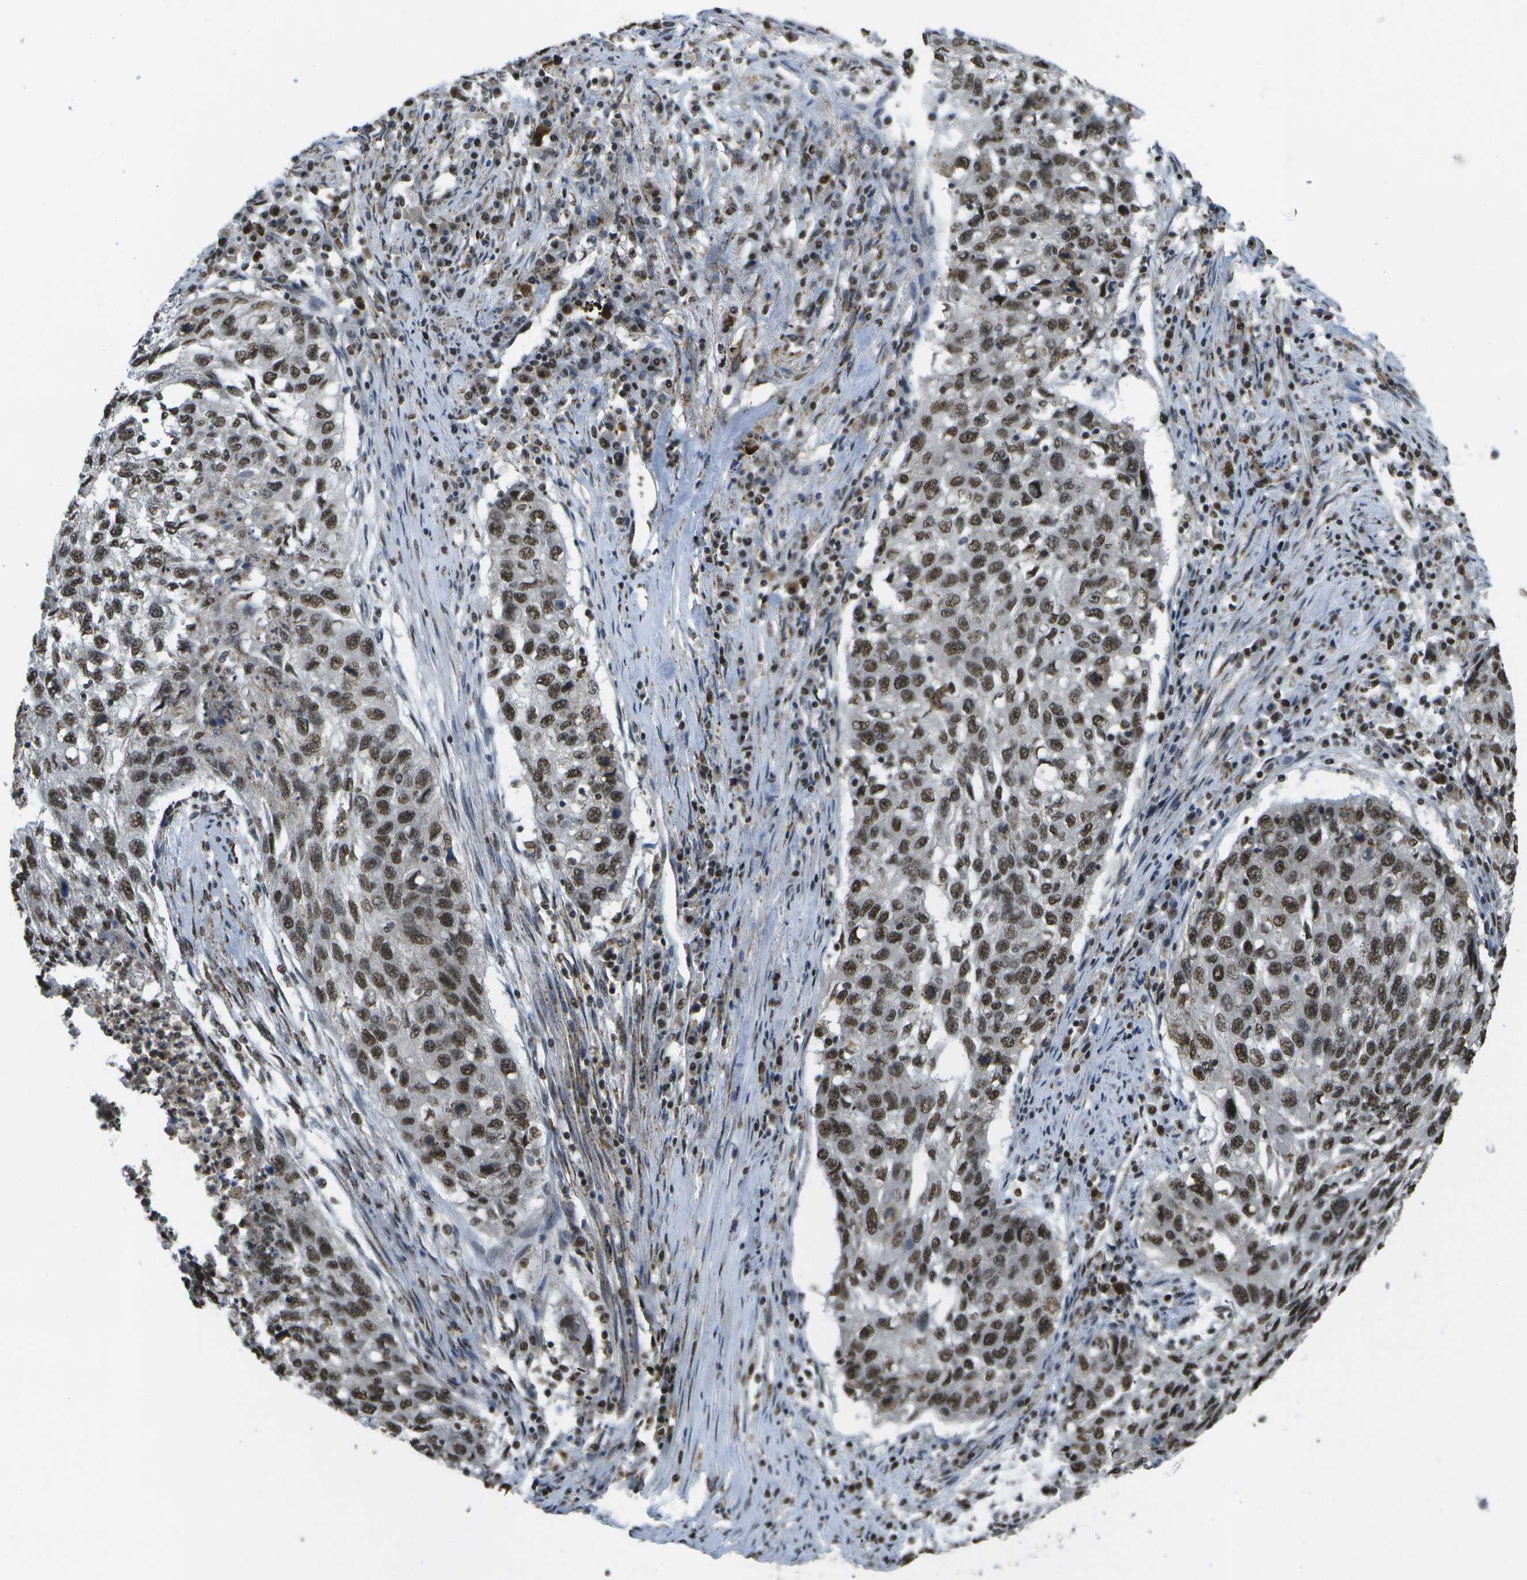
{"staining": {"intensity": "moderate", "quantity": "25%-75%", "location": "nuclear"}, "tissue": "lung cancer", "cell_type": "Tumor cells", "image_type": "cancer", "snomed": [{"axis": "morphology", "description": "Squamous cell carcinoma, NOS"}, {"axis": "topography", "description": "Lung"}], "caption": "Protein staining exhibits moderate nuclear positivity in approximately 25%-75% of tumor cells in lung squamous cell carcinoma.", "gene": "SPEN", "patient": {"sex": "female", "age": 63}}